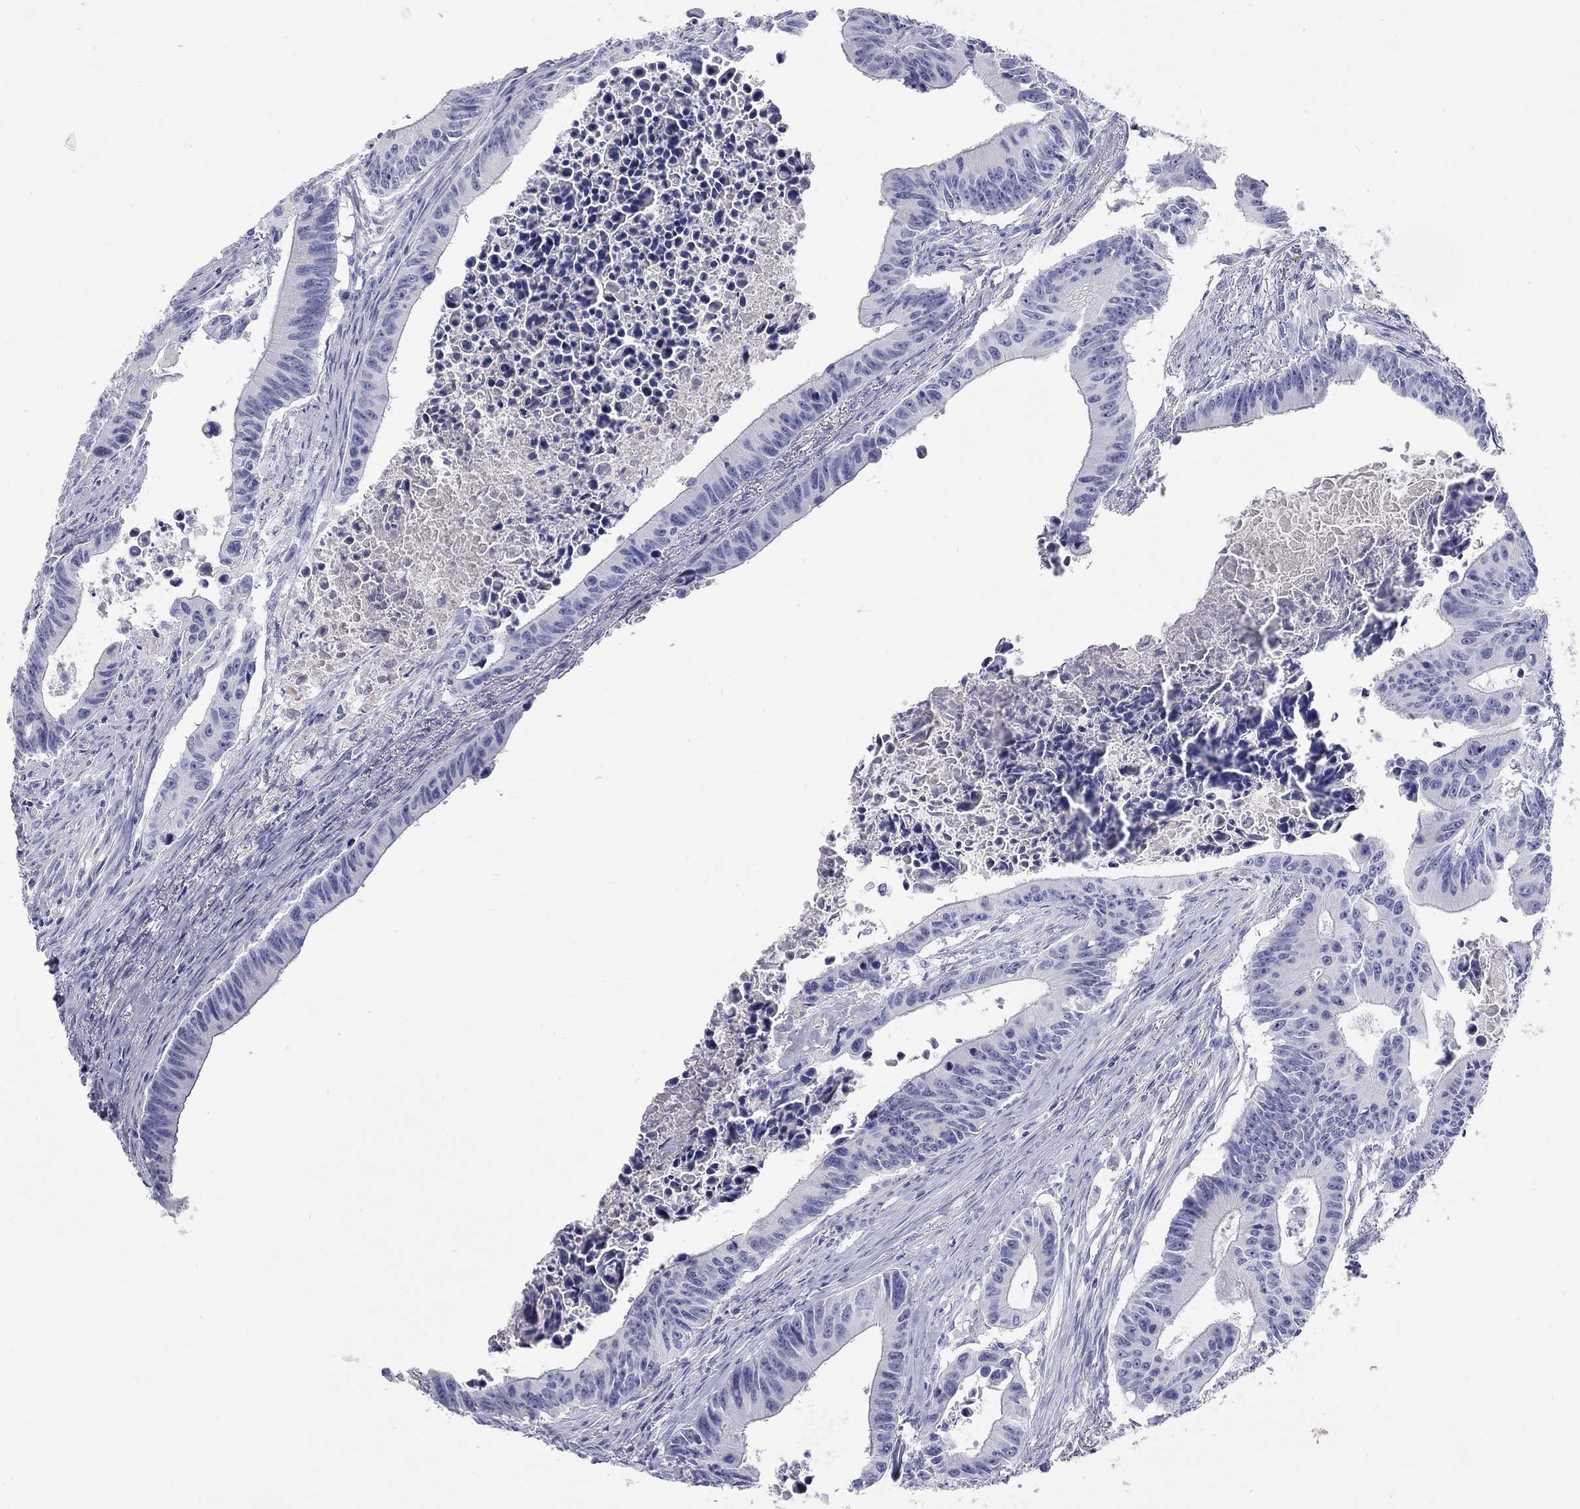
{"staining": {"intensity": "negative", "quantity": "none", "location": "none"}, "tissue": "colorectal cancer", "cell_type": "Tumor cells", "image_type": "cancer", "snomed": [{"axis": "morphology", "description": "Adenocarcinoma, NOS"}, {"axis": "topography", "description": "Colon"}], "caption": "High power microscopy image of an IHC micrograph of colorectal cancer, revealing no significant expression in tumor cells.", "gene": "PHOX2B", "patient": {"sex": "female", "age": 87}}